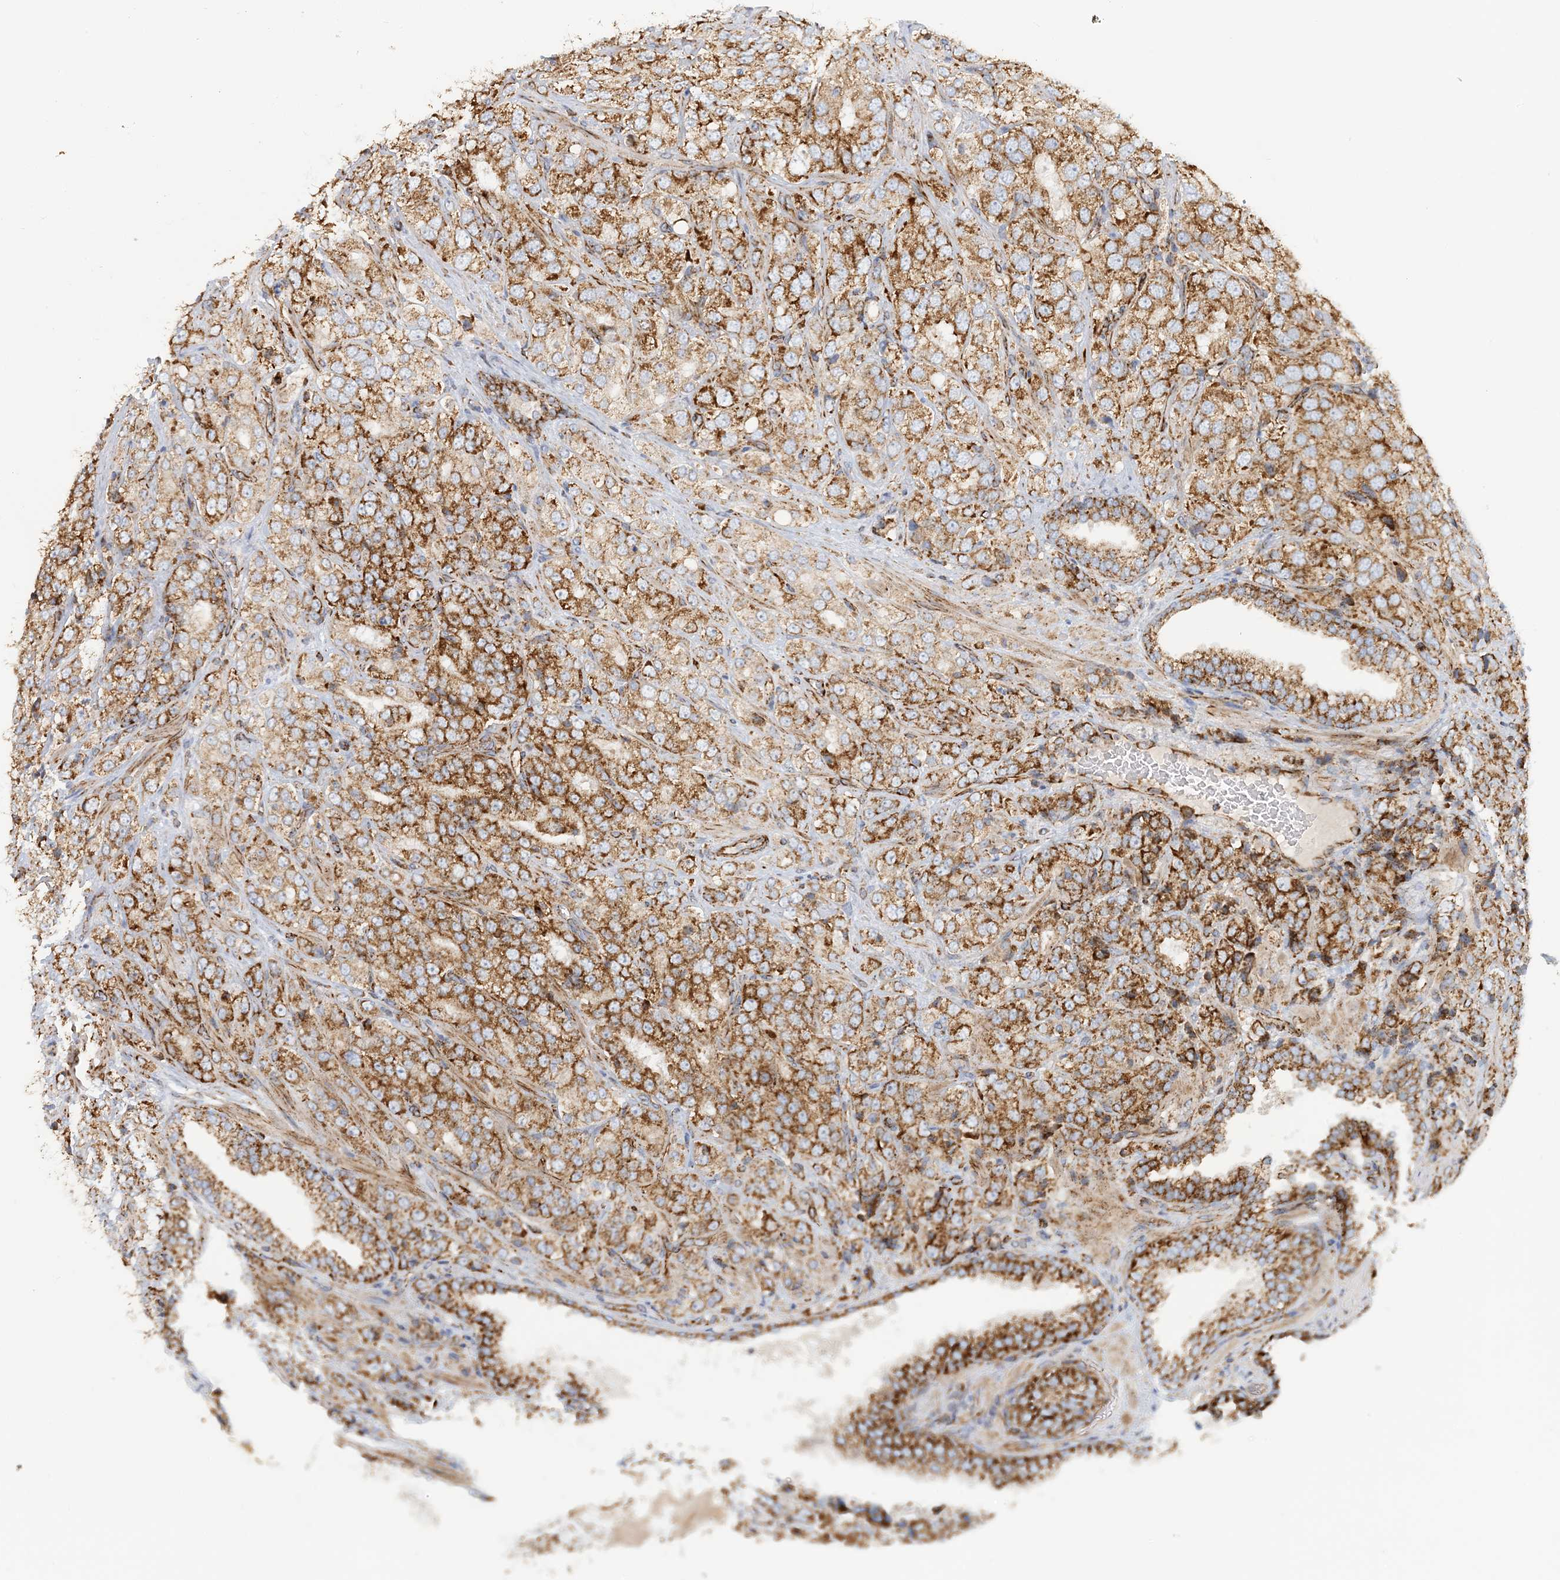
{"staining": {"intensity": "strong", "quantity": ">75%", "location": "cytoplasmic/membranous"}, "tissue": "prostate cancer", "cell_type": "Tumor cells", "image_type": "cancer", "snomed": [{"axis": "morphology", "description": "Adenocarcinoma, High grade"}, {"axis": "topography", "description": "Prostate"}], "caption": "An immunohistochemistry (IHC) histopathology image of tumor tissue is shown. Protein staining in brown labels strong cytoplasmic/membranous positivity in prostate adenocarcinoma (high-grade) within tumor cells.", "gene": "COA3", "patient": {"sex": "male", "age": 58}}